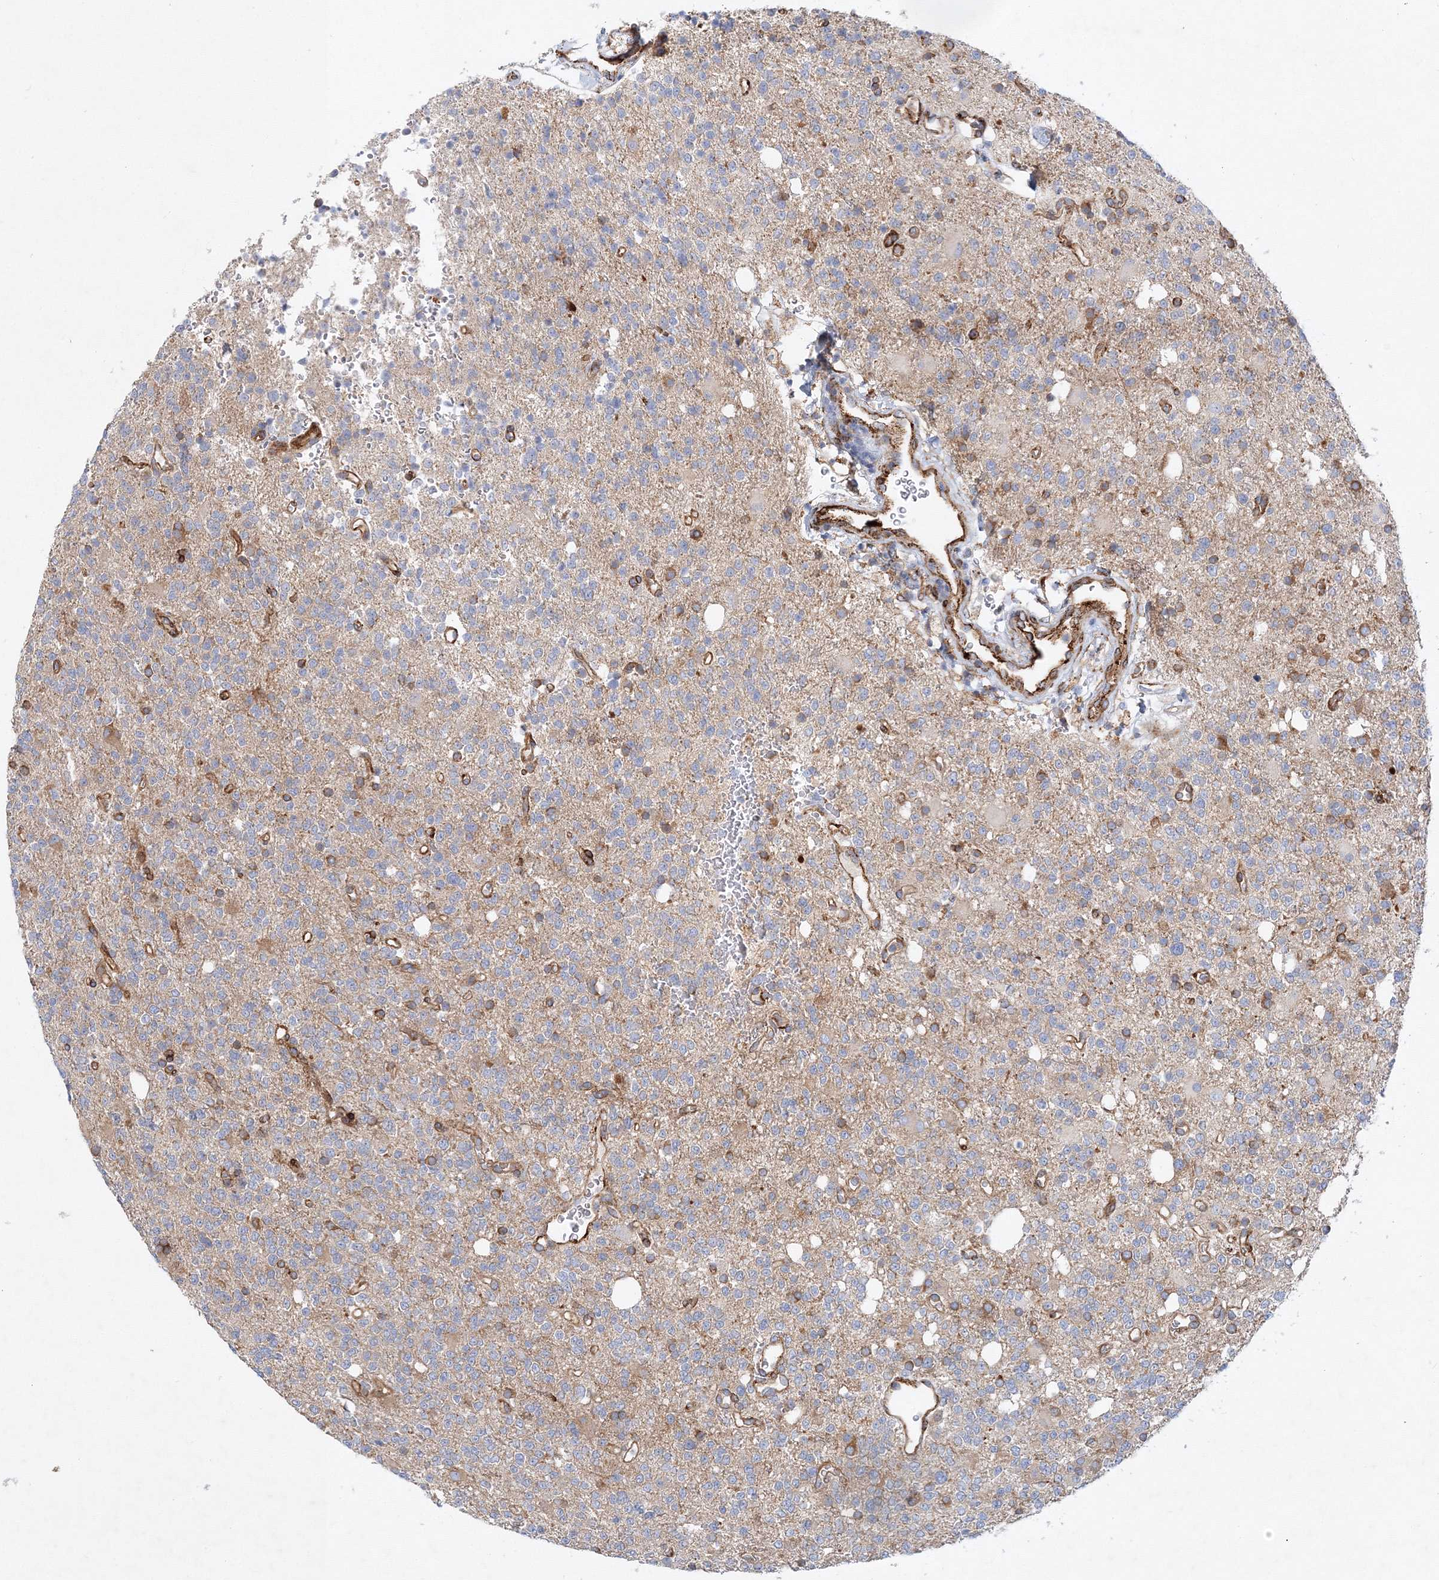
{"staining": {"intensity": "moderate", "quantity": "<25%", "location": "cytoplasmic/membranous"}, "tissue": "glioma", "cell_type": "Tumor cells", "image_type": "cancer", "snomed": [{"axis": "morphology", "description": "Glioma, malignant, High grade"}, {"axis": "topography", "description": "Brain"}], "caption": "The photomicrograph shows staining of malignant glioma (high-grade), revealing moderate cytoplasmic/membranous protein staining (brown color) within tumor cells.", "gene": "ZFYVE16", "patient": {"sex": "female", "age": 62}}